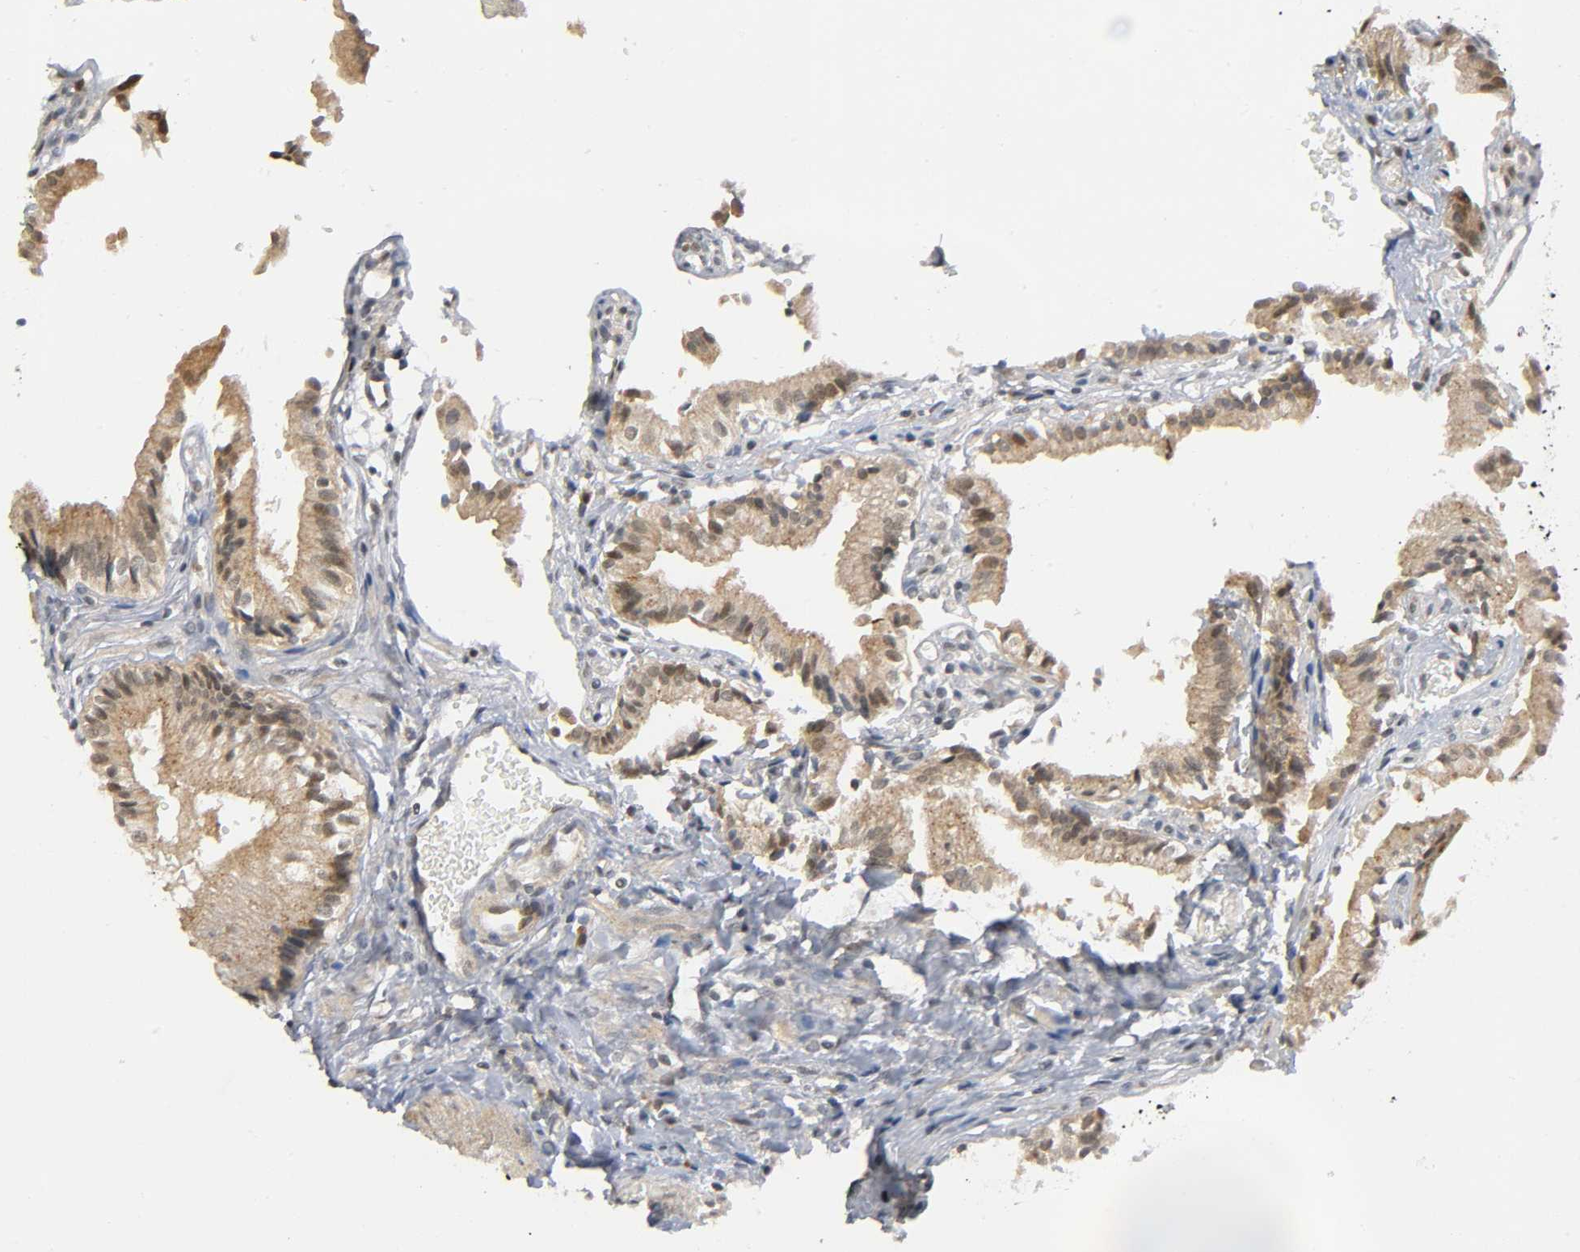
{"staining": {"intensity": "moderate", "quantity": ">75%", "location": "cytoplasmic/membranous,nuclear"}, "tissue": "gallbladder", "cell_type": "Glandular cells", "image_type": "normal", "snomed": [{"axis": "morphology", "description": "Normal tissue, NOS"}, {"axis": "topography", "description": "Gallbladder"}], "caption": "Immunohistochemical staining of unremarkable human gallbladder exhibits medium levels of moderate cytoplasmic/membranous,nuclear staining in approximately >75% of glandular cells. (brown staining indicates protein expression, while blue staining denotes nuclei).", "gene": "MAPK8", "patient": {"sex": "male", "age": 65}}